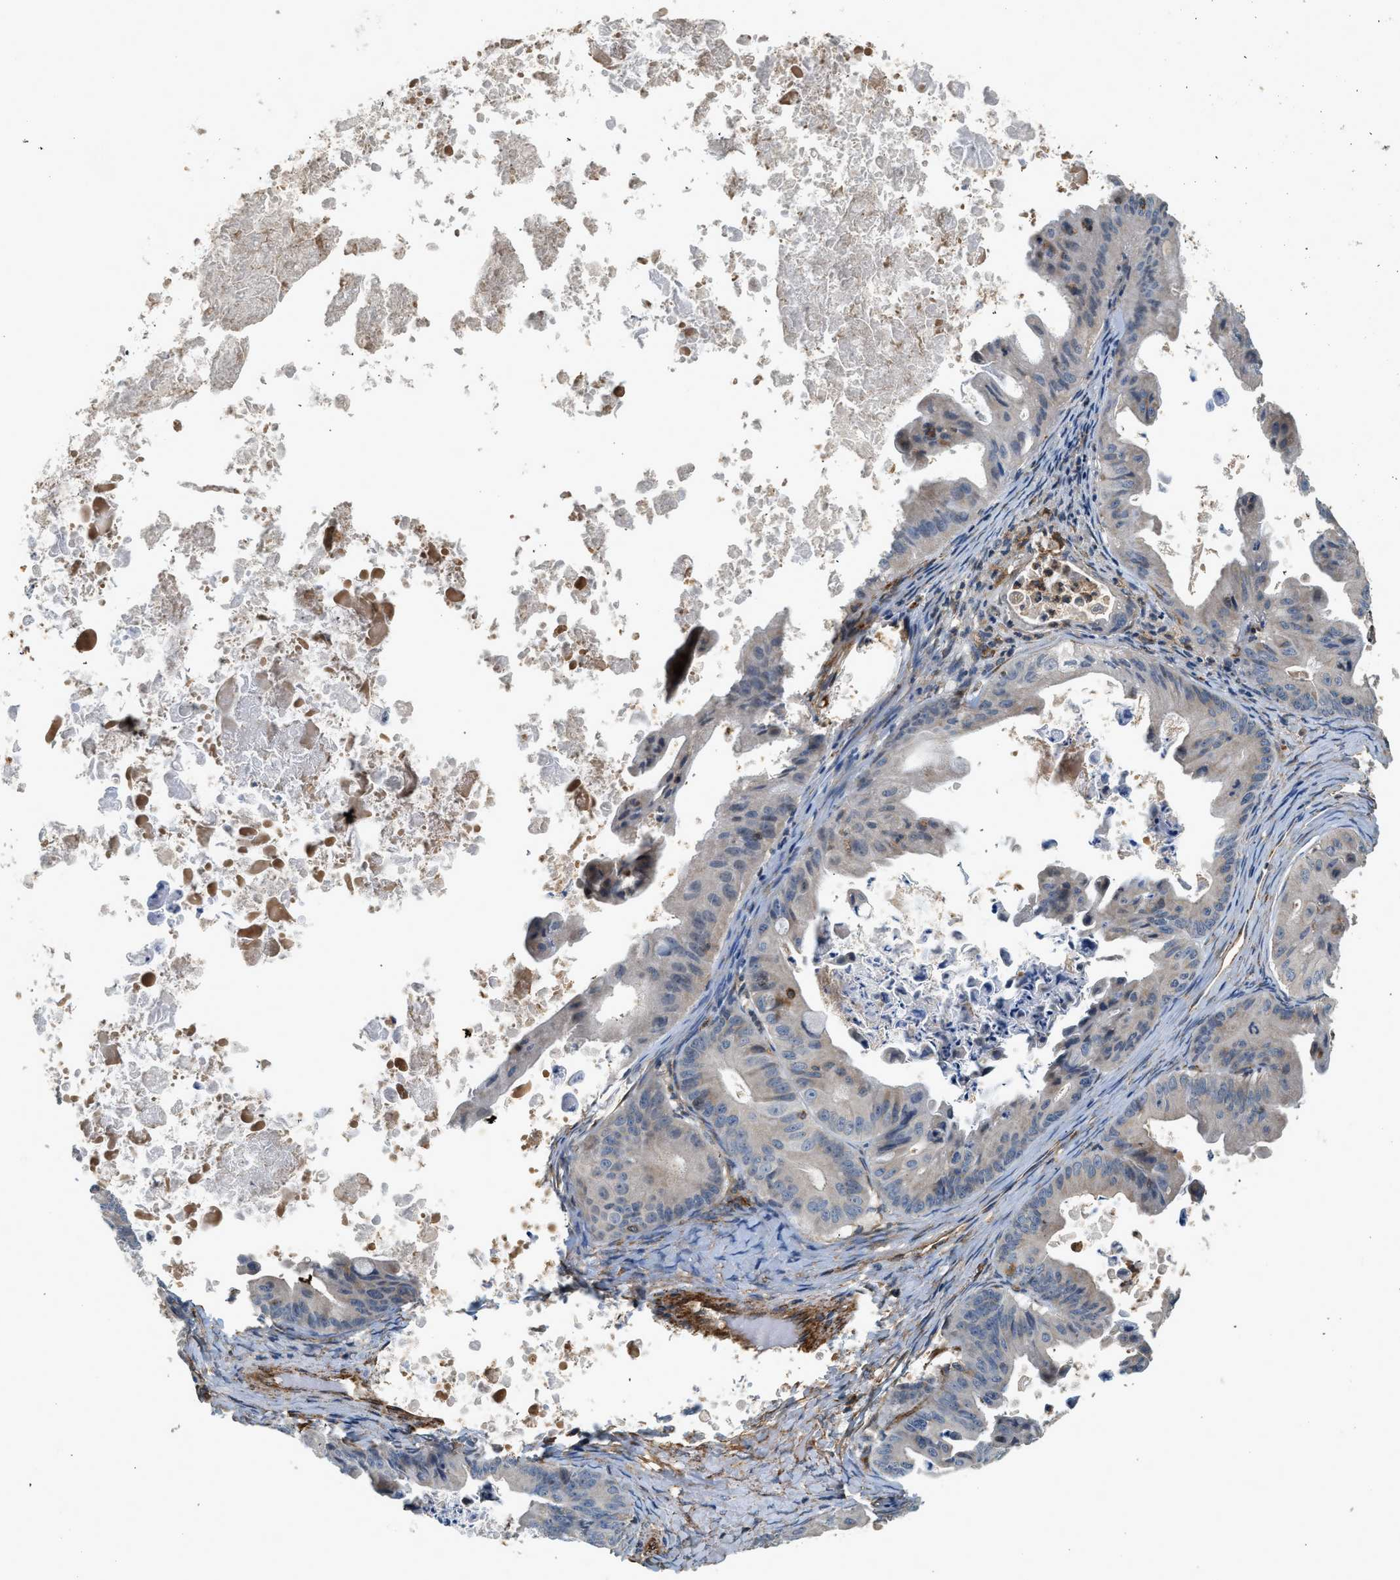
{"staining": {"intensity": "negative", "quantity": "none", "location": "none"}, "tissue": "ovarian cancer", "cell_type": "Tumor cells", "image_type": "cancer", "snomed": [{"axis": "morphology", "description": "Cystadenocarcinoma, mucinous, NOS"}, {"axis": "topography", "description": "Ovary"}], "caption": "IHC of ovarian cancer (mucinous cystadenocarcinoma) displays no staining in tumor cells.", "gene": "HIP1", "patient": {"sex": "female", "age": 37}}